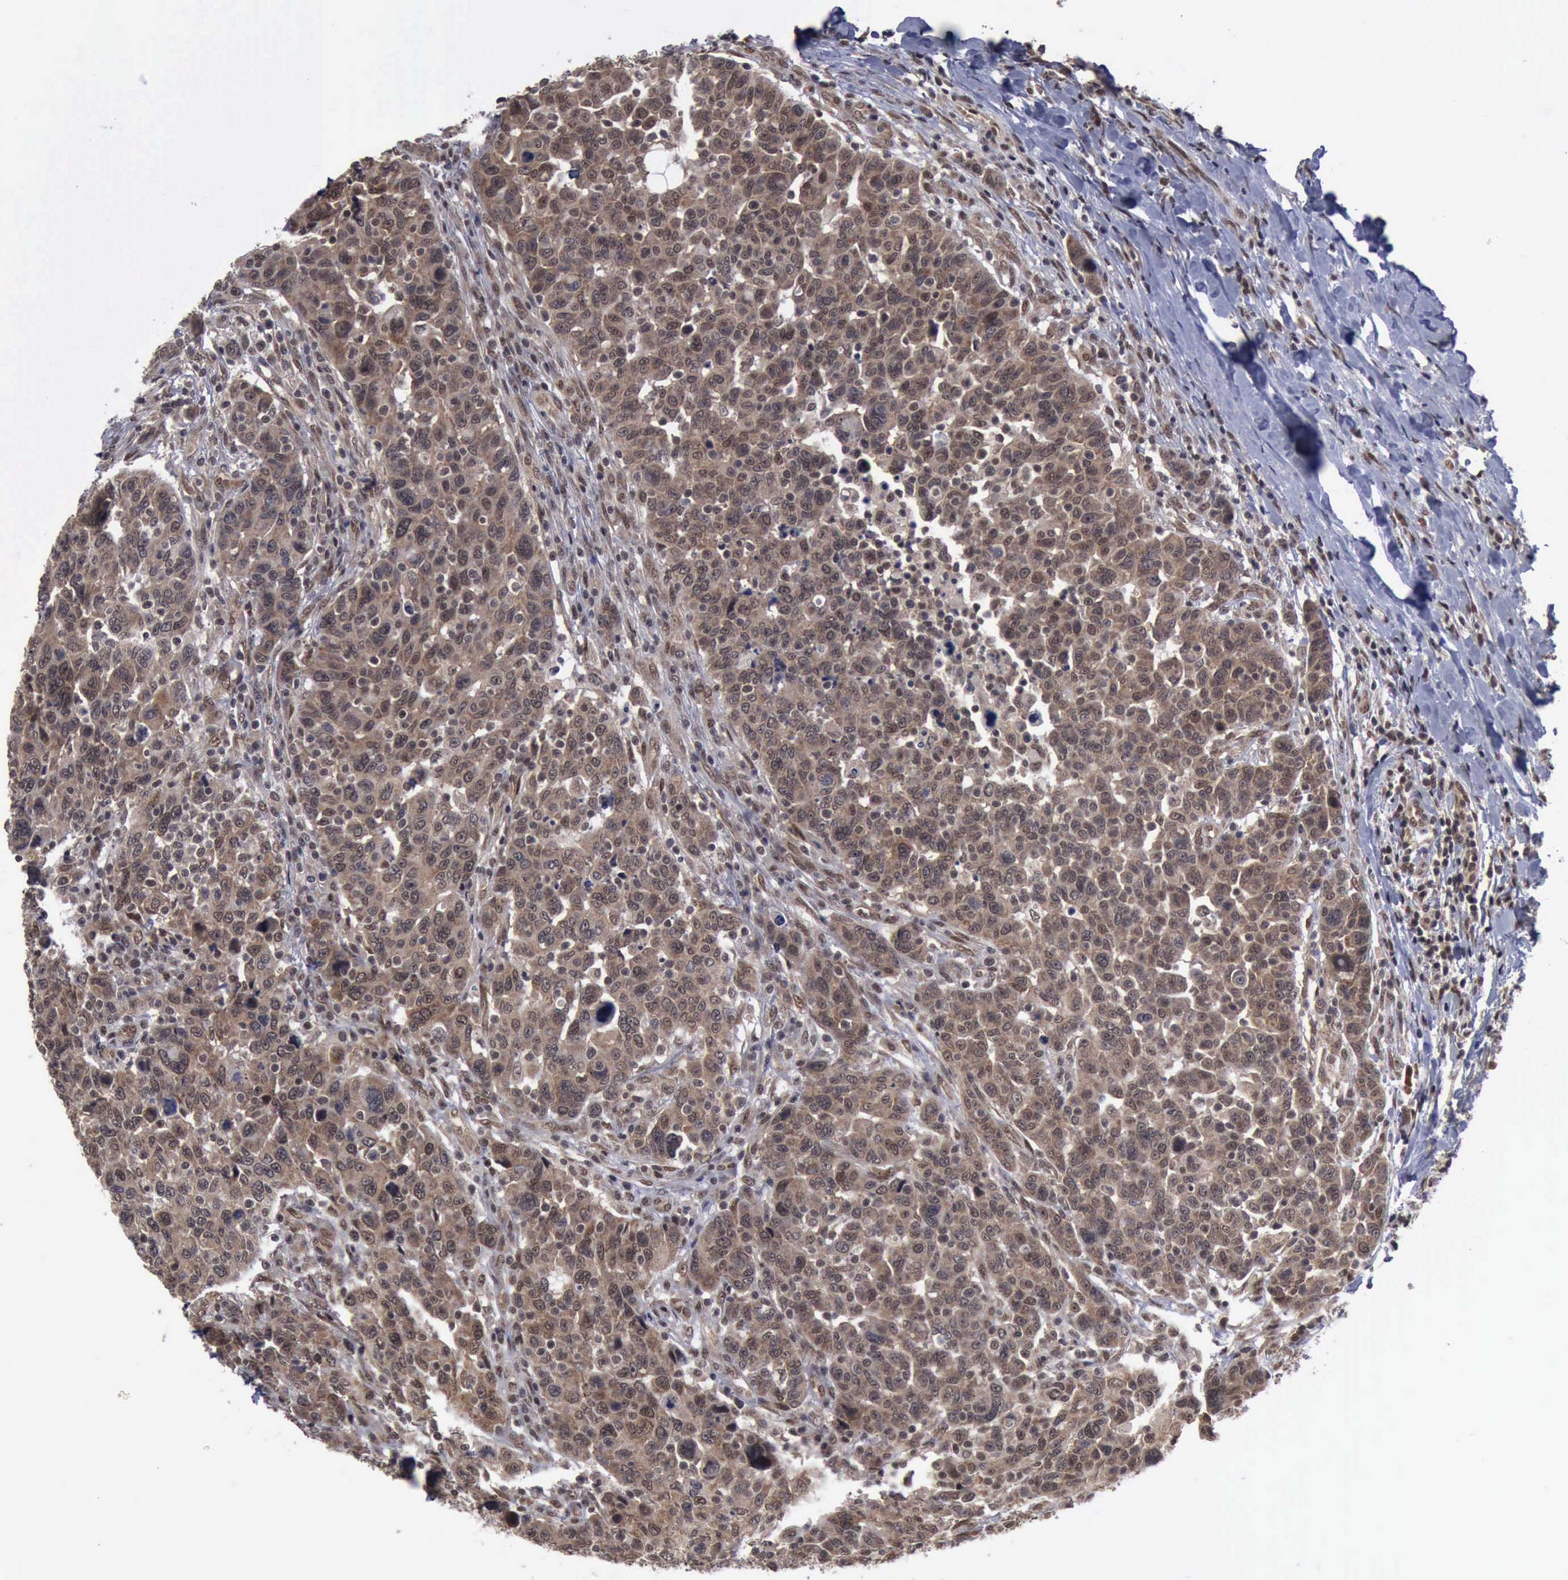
{"staining": {"intensity": "moderate", "quantity": ">75%", "location": "cytoplasmic/membranous"}, "tissue": "breast cancer", "cell_type": "Tumor cells", "image_type": "cancer", "snomed": [{"axis": "morphology", "description": "Duct carcinoma"}, {"axis": "topography", "description": "Breast"}], "caption": "Immunohistochemical staining of human breast cancer (invasive ductal carcinoma) demonstrates medium levels of moderate cytoplasmic/membranous protein positivity in approximately >75% of tumor cells.", "gene": "RTCB", "patient": {"sex": "female", "age": 37}}